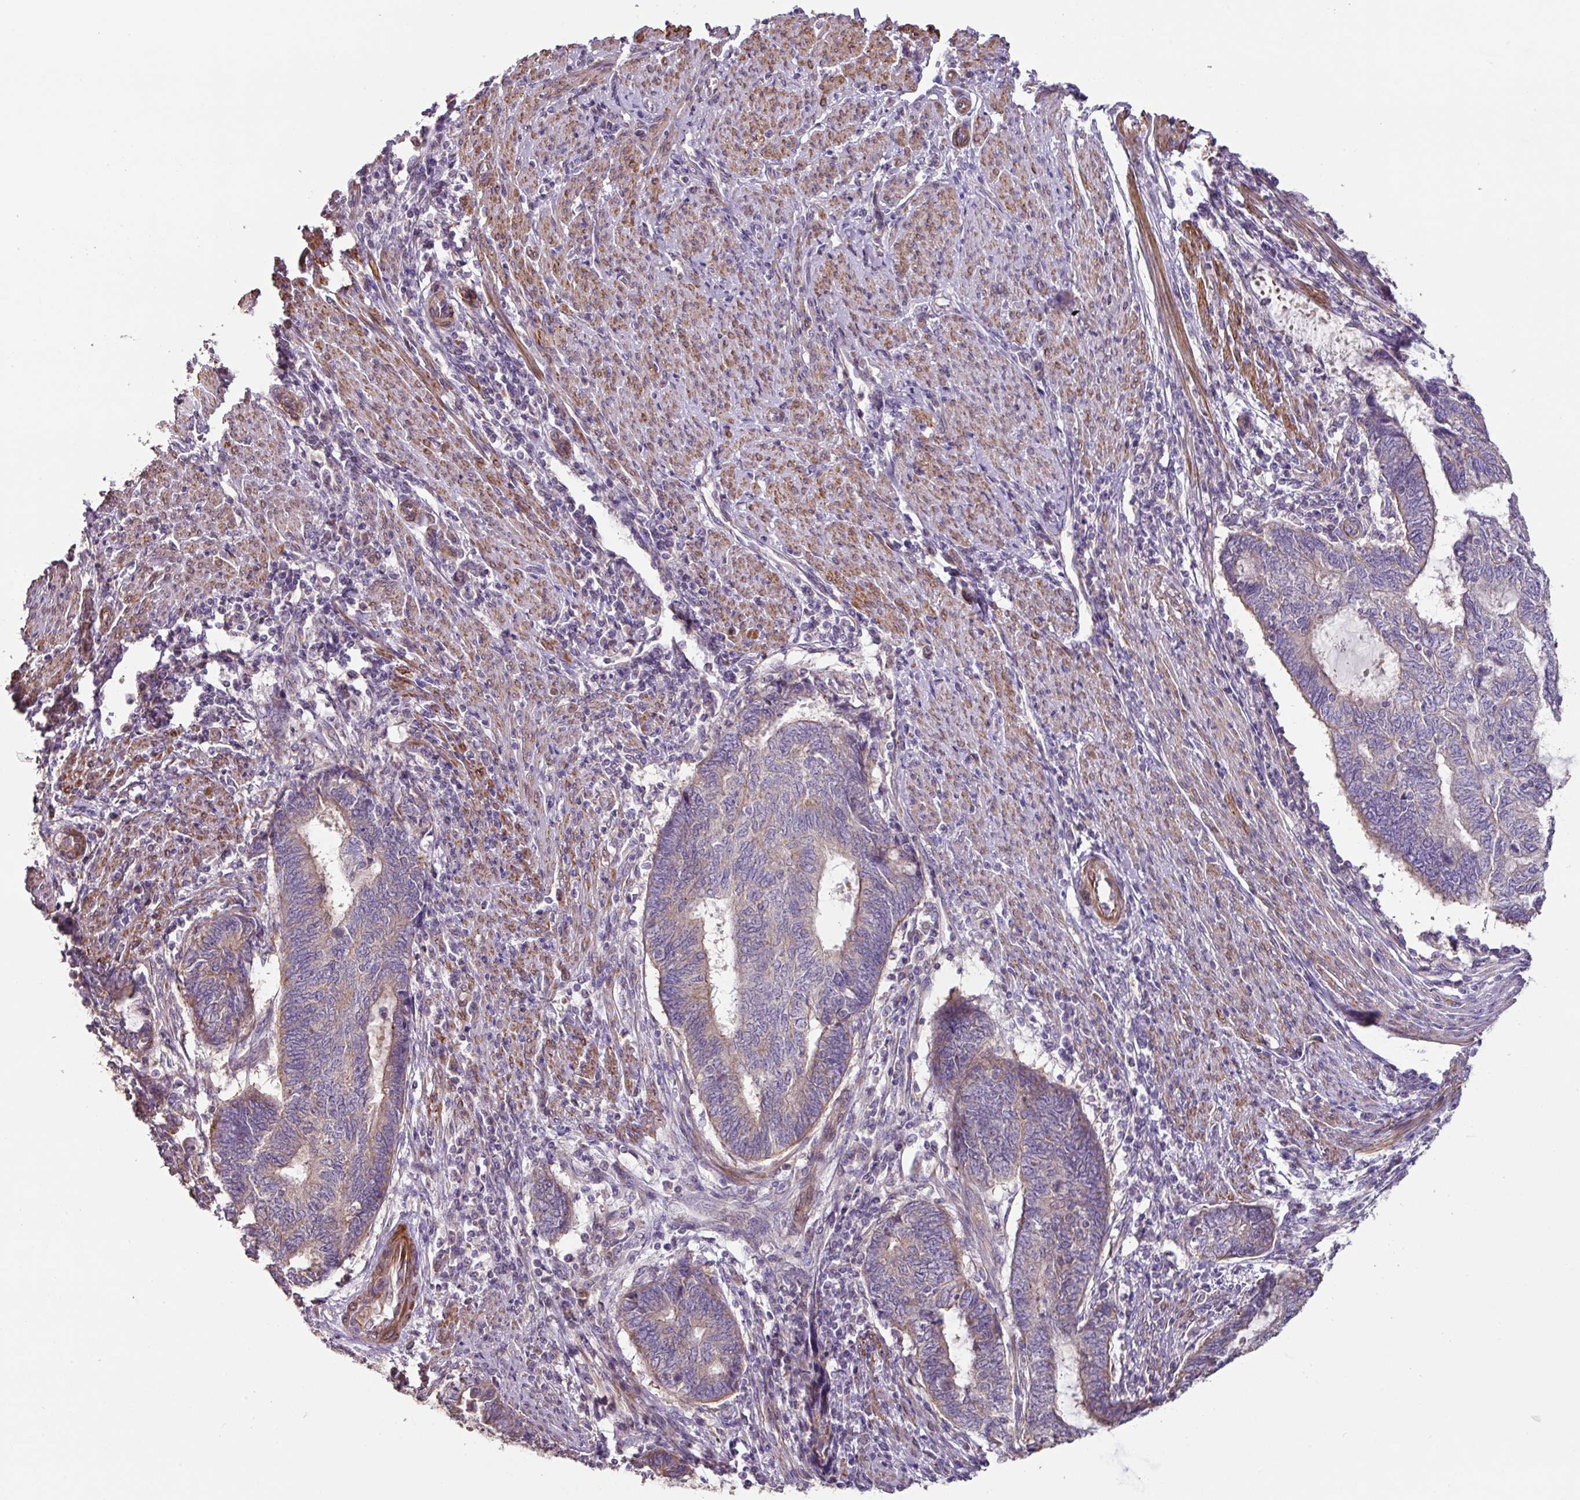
{"staining": {"intensity": "weak", "quantity": "25%-75%", "location": "cytoplasmic/membranous"}, "tissue": "endometrial cancer", "cell_type": "Tumor cells", "image_type": "cancer", "snomed": [{"axis": "morphology", "description": "Adenocarcinoma, NOS"}, {"axis": "topography", "description": "Uterus"}, {"axis": "topography", "description": "Endometrium"}], "caption": "The histopathology image displays staining of endometrial cancer, revealing weak cytoplasmic/membranous protein staining (brown color) within tumor cells.", "gene": "MRRF", "patient": {"sex": "female", "age": 70}}